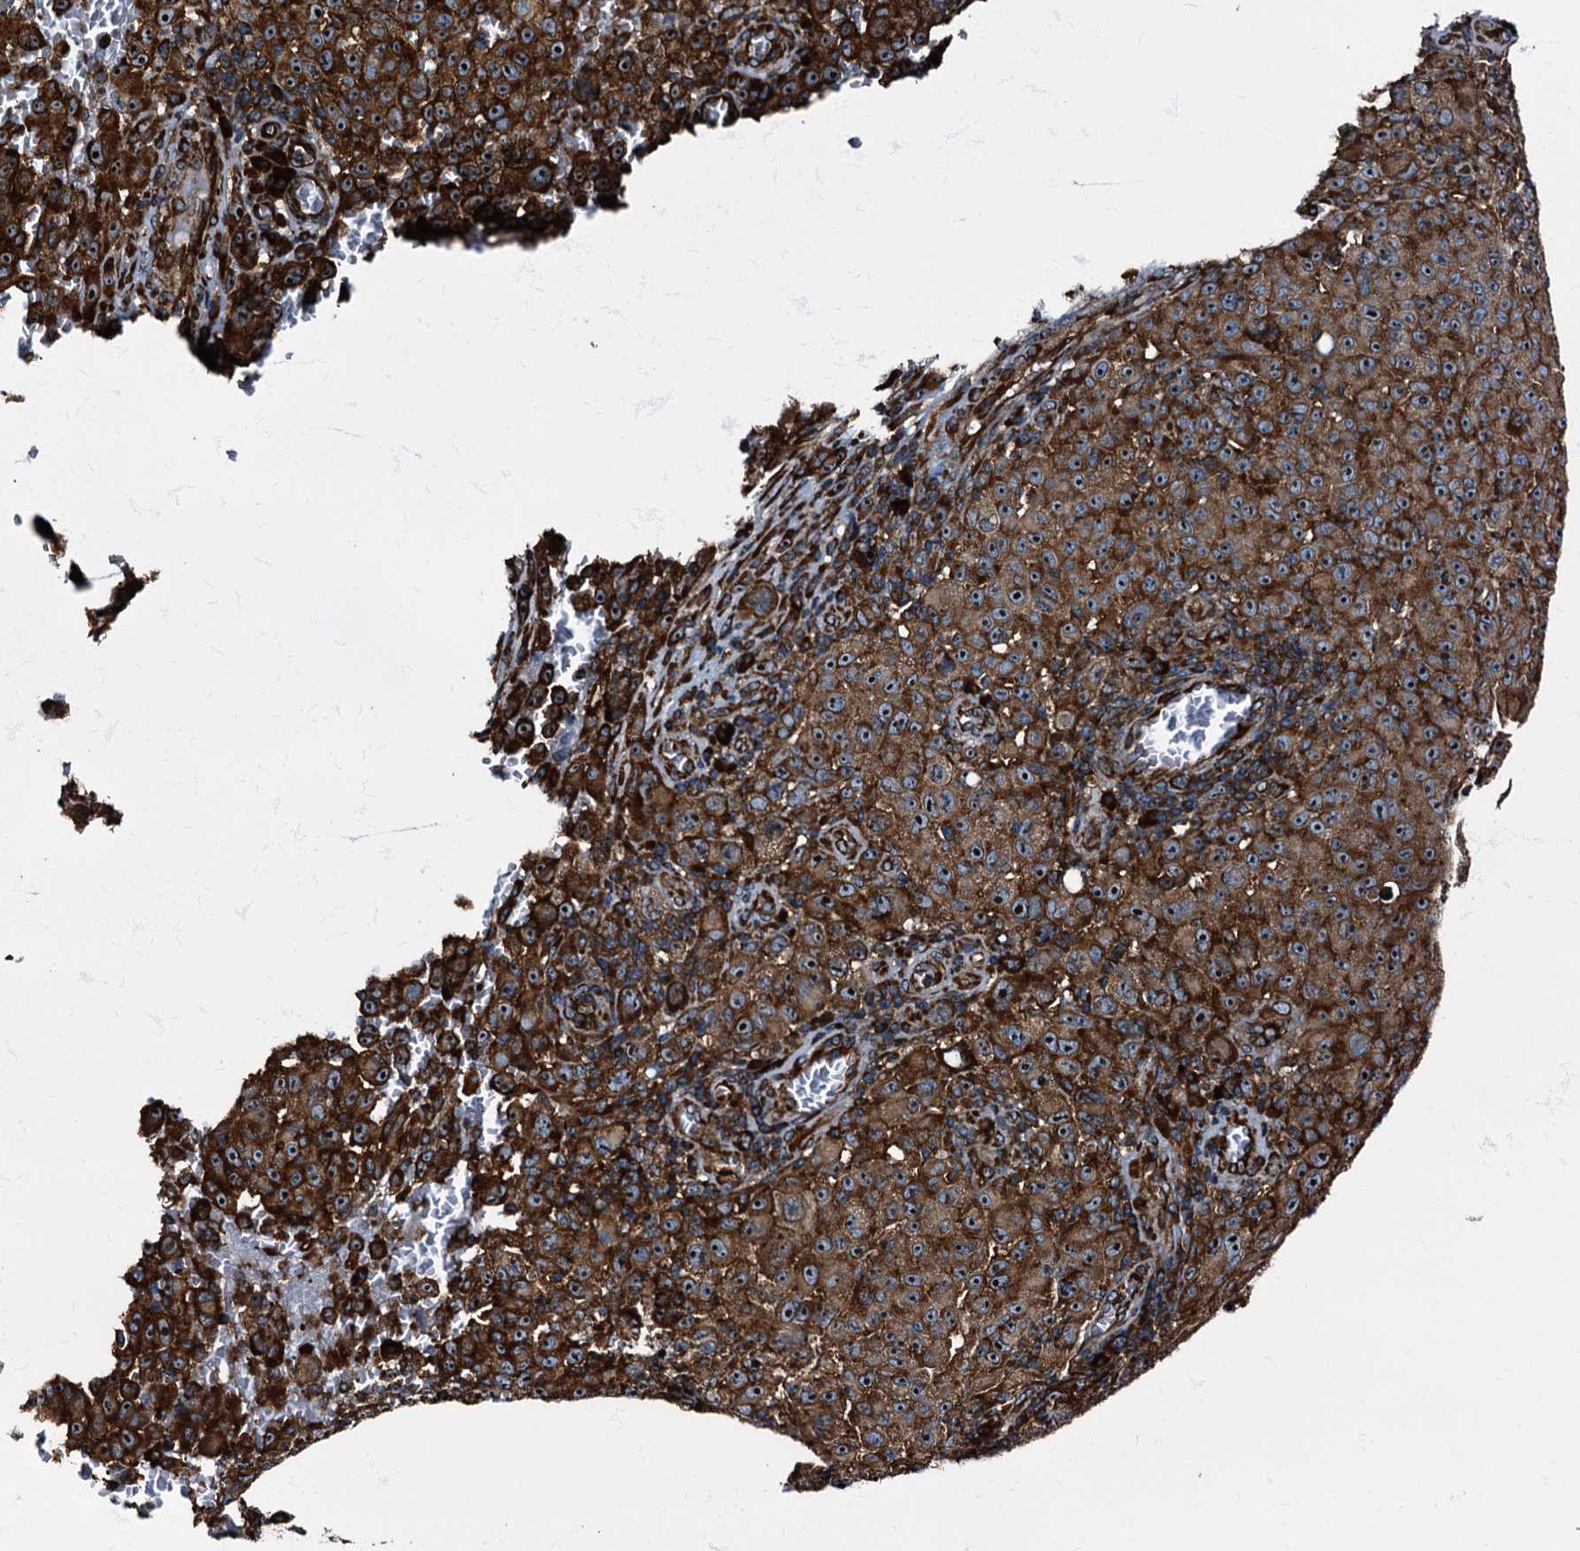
{"staining": {"intensity": "strong", "quantity": ">75%", "location": "cytoplasmic/membranous"}, "tissue": "melanoma", "cell_type": "Tumor cells", "image_type": "cancer", "snomed": [{"axis": "morphology", "description": "Malignant melanoma, NOS"}, {"axis": "topography", "description": "Skin"}], "caption": "Malignant melanoma stained with immunohistochemistry demonstrates strong cytoplasmic/membranous expression in approximately >75% of tumor cells.", "gene": "ATP2C1", "patient": {"sex": "female", "age": 82}}